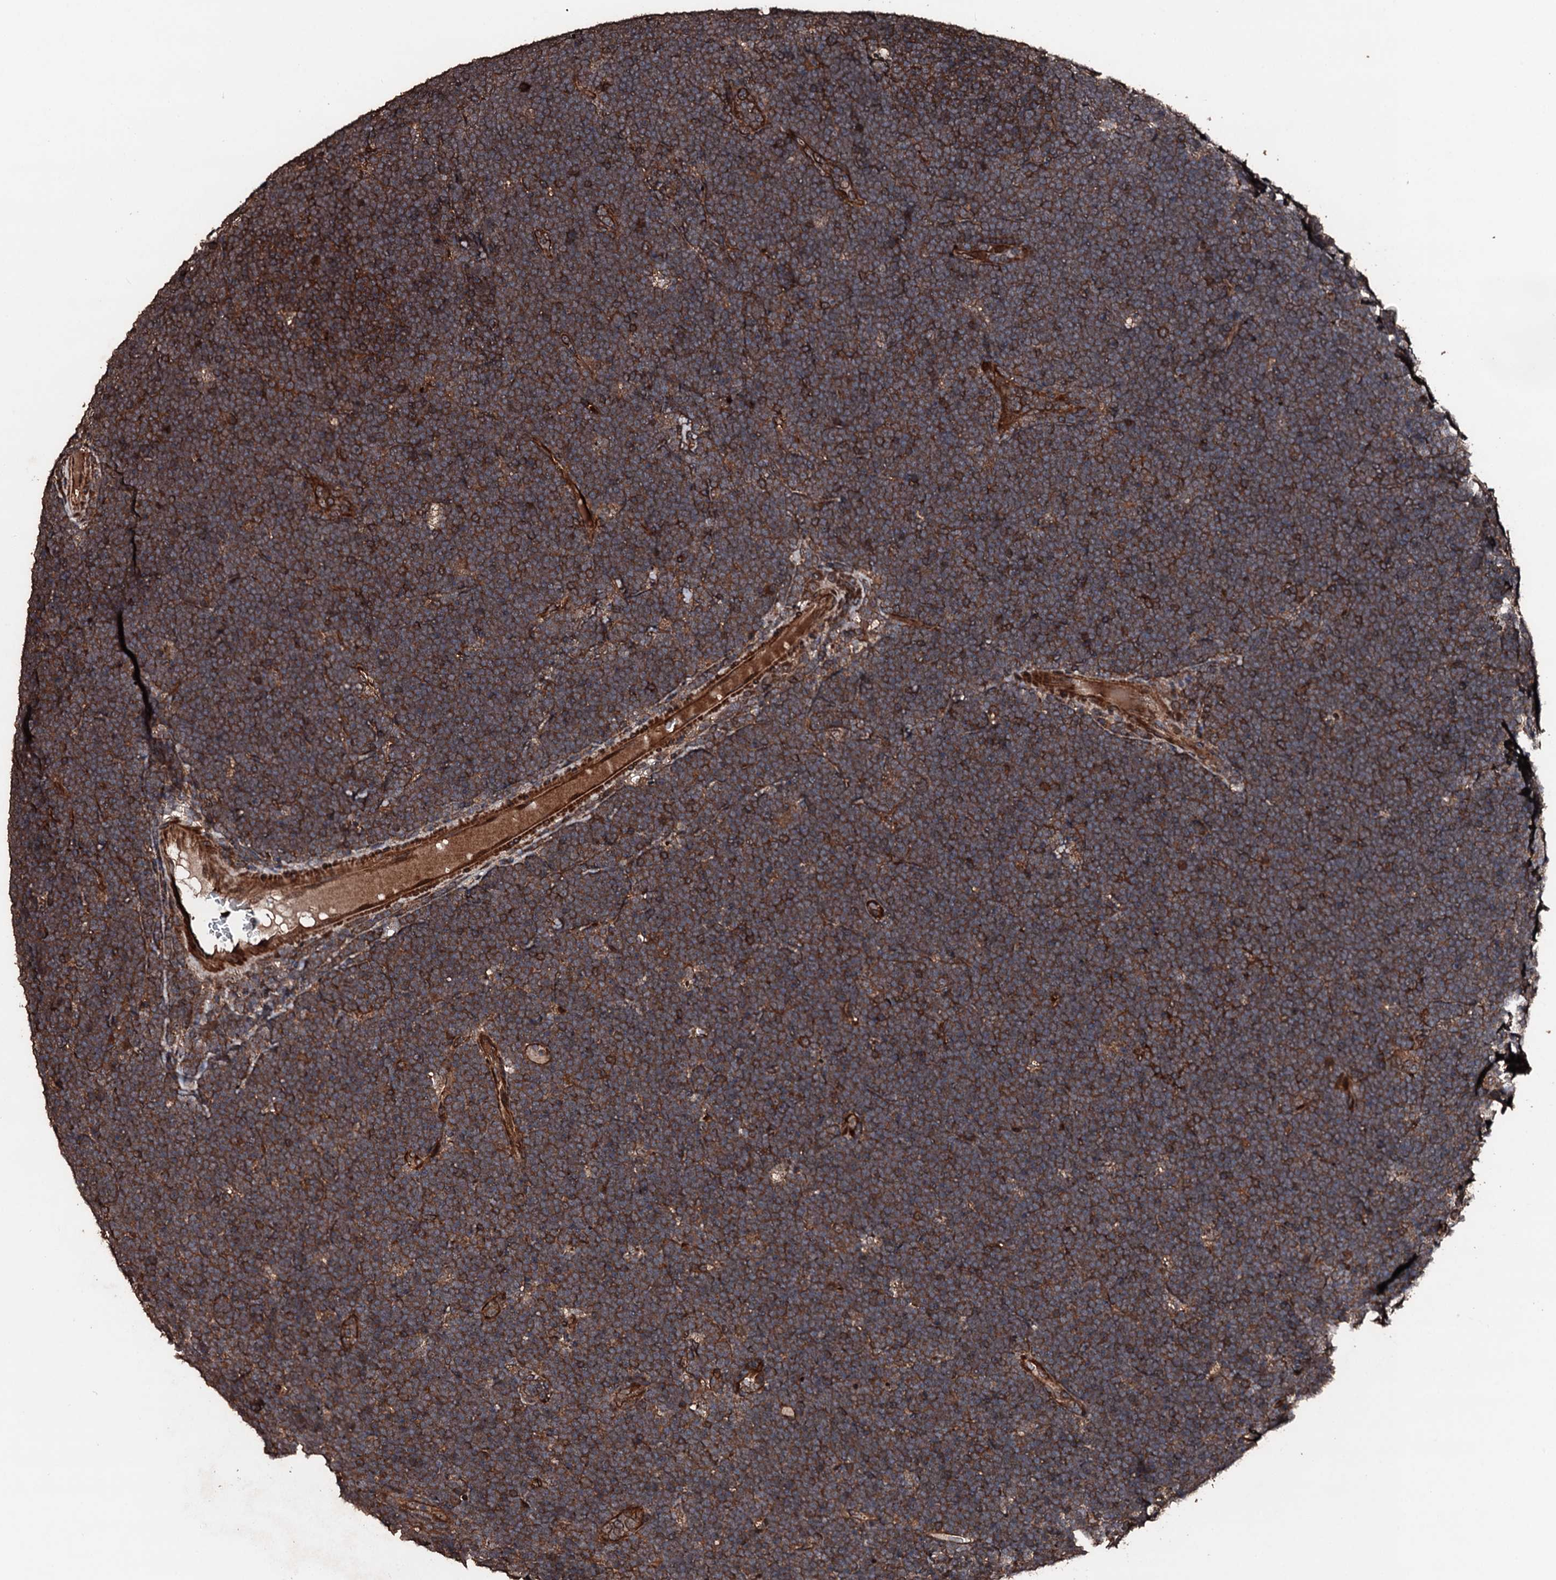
{"staining": {"intensity": "moderate", "quantity": ">75%", "location": "cytoplasmic/membranous"}, "tissue": "lymphoma", "cell_type": "Tumor cells", "image_type": "cancer", "snomed": [{"axis": "morphology", "description": "Malignant lymphoma, non-Hodgkin's type, High grade"}, {"axis": "topography", "description": "Lymph node"}], "caption": "This histopathology image shows IHC staining of human lymphoma, with medium moderate cytoplasmic/membranous positivity in about >75% of tumor cells.", "gene": "KIF18A", "patient": {"sex": "male", "age": 13}}